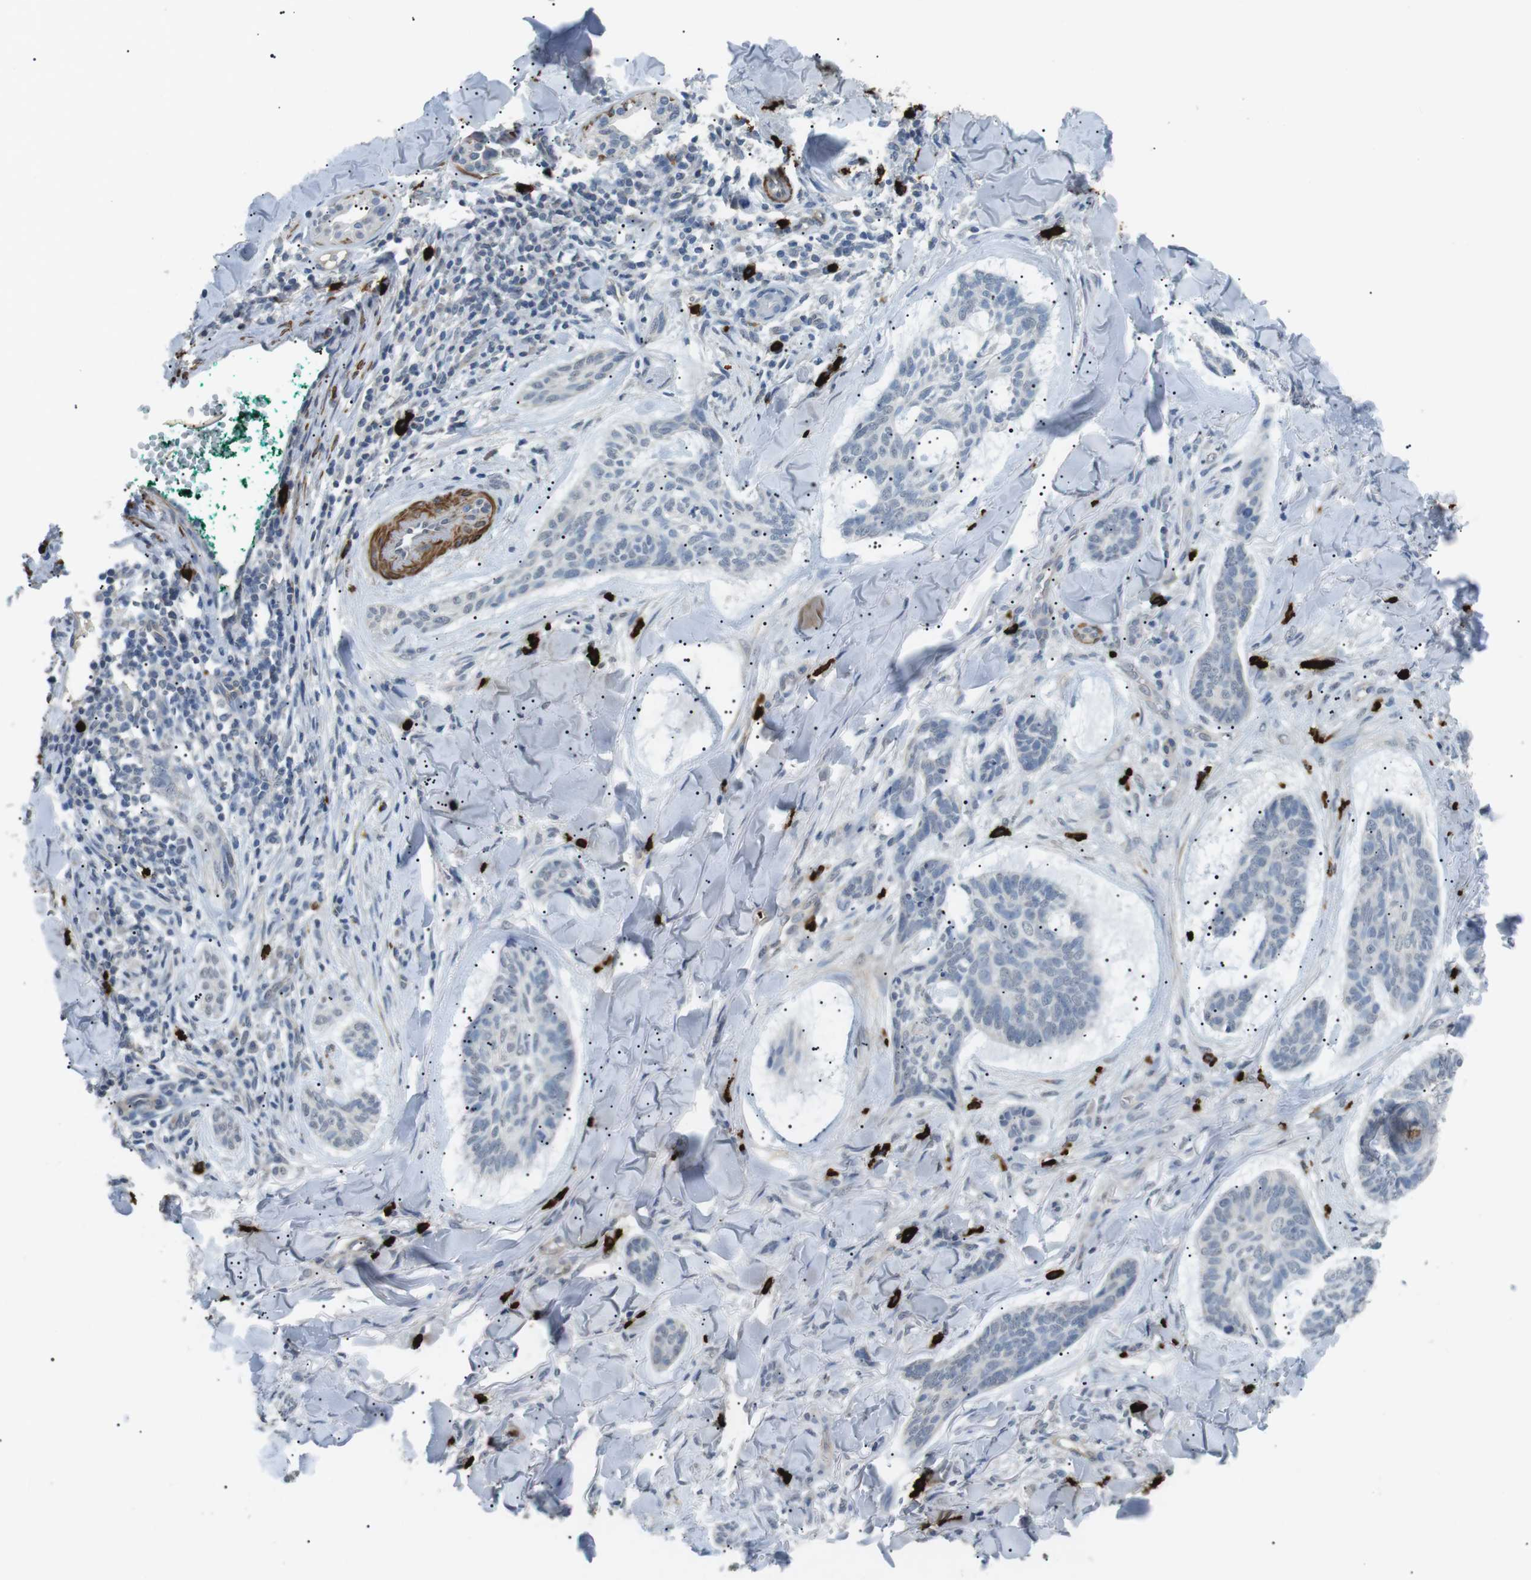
{"staining": {"intensity": "negative", "quantity": "none", "location": "none"}, "tissue": "skin cancer", "cell_type": "Tumor cells", "image_type": "cancer", "snomed": [{"axis": "morphology", "description": "Normal tissue, NOS"}, {"axis": "morphology", "description": "Basal cell carcinoma"}, {"axis": "topography", "description": "Skin"}], "caption": "Tumor cells show no significant protein staining in skin cancer (basal cell carcinoma).", "gene": "GZMM", "patient": {"sex": "male", "age": 52}}